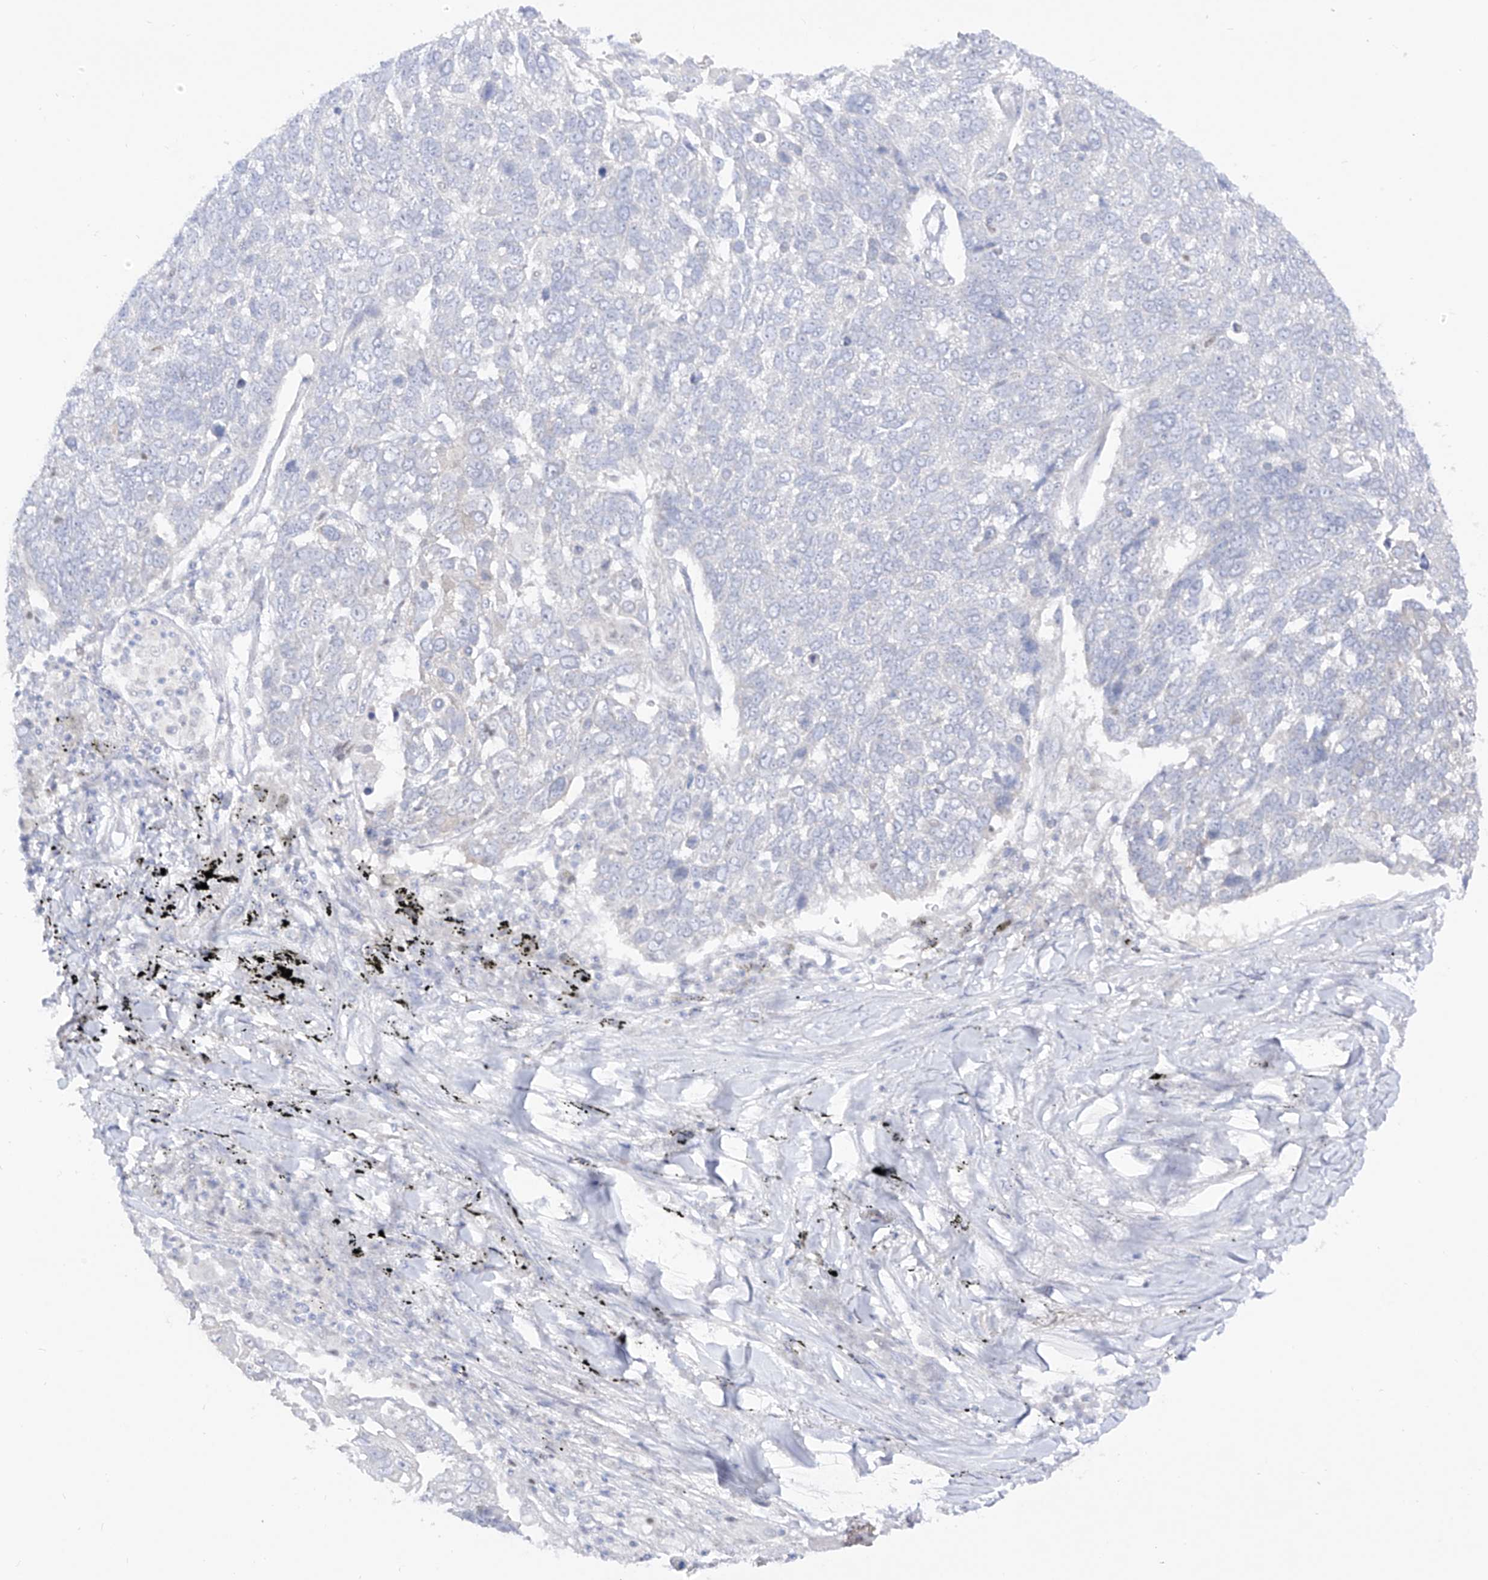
{"staining": {"intensity": "negative", "quantity": "none", "location": "none"}, "tissue": "lung cancer", "cell_type": "Tumor cells", "image_type": "cancer", "snomed": [{"axis": "morphology", "description": "Squamous cell carcinoma, NOS"}, {"axis": "topography", "description": "Lung"}], "caption": "Immunohistochemical staining of human lung cancer (squamous cell carcinoma) reveals no significant staining in tumor cells.", "gene": "DMKN", "patient": {"sex": "male", "age": 66}}